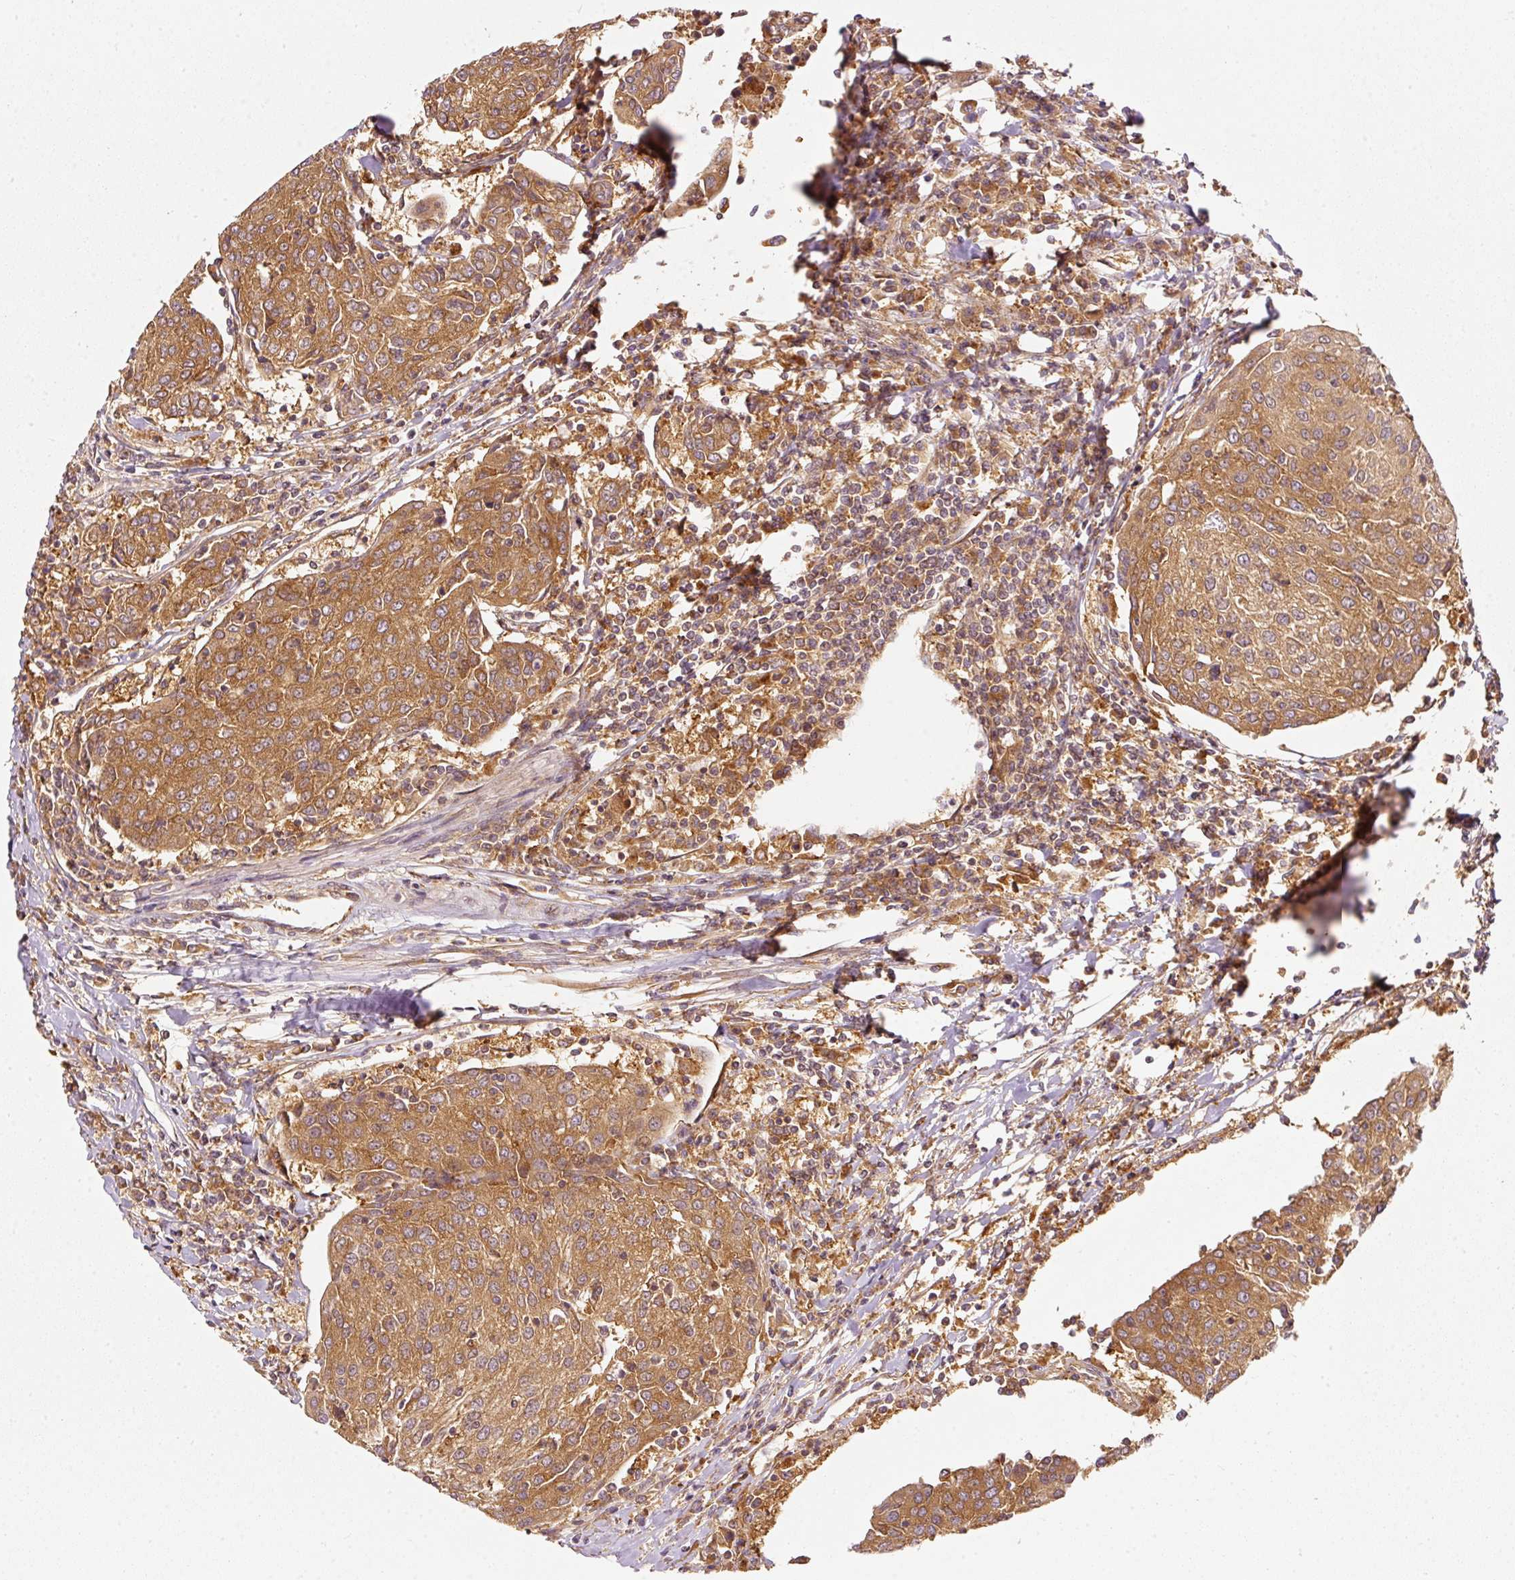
{"staining": {"intensity": "moderate", "quantity": ">75%", "location": "cytoplasmic/membranous"}, "tissue": "urothelial cancer", "cell_type": "Tumor cells", "image_type": "cancer", "snomed": [{"axis": "morphology", "description": "Urothelial carcinoma, High grade"}, {"axis": "topography", "description": "Urinary bladder"}], "caption": "The immunohistochemical stain highlights moderate cytoplasmic/membranous expression in tumor cells of high-grade urothelial carcinoma tissue.", "gene": "EIF3B", "patient": {"sex": "female", "age": 85}}